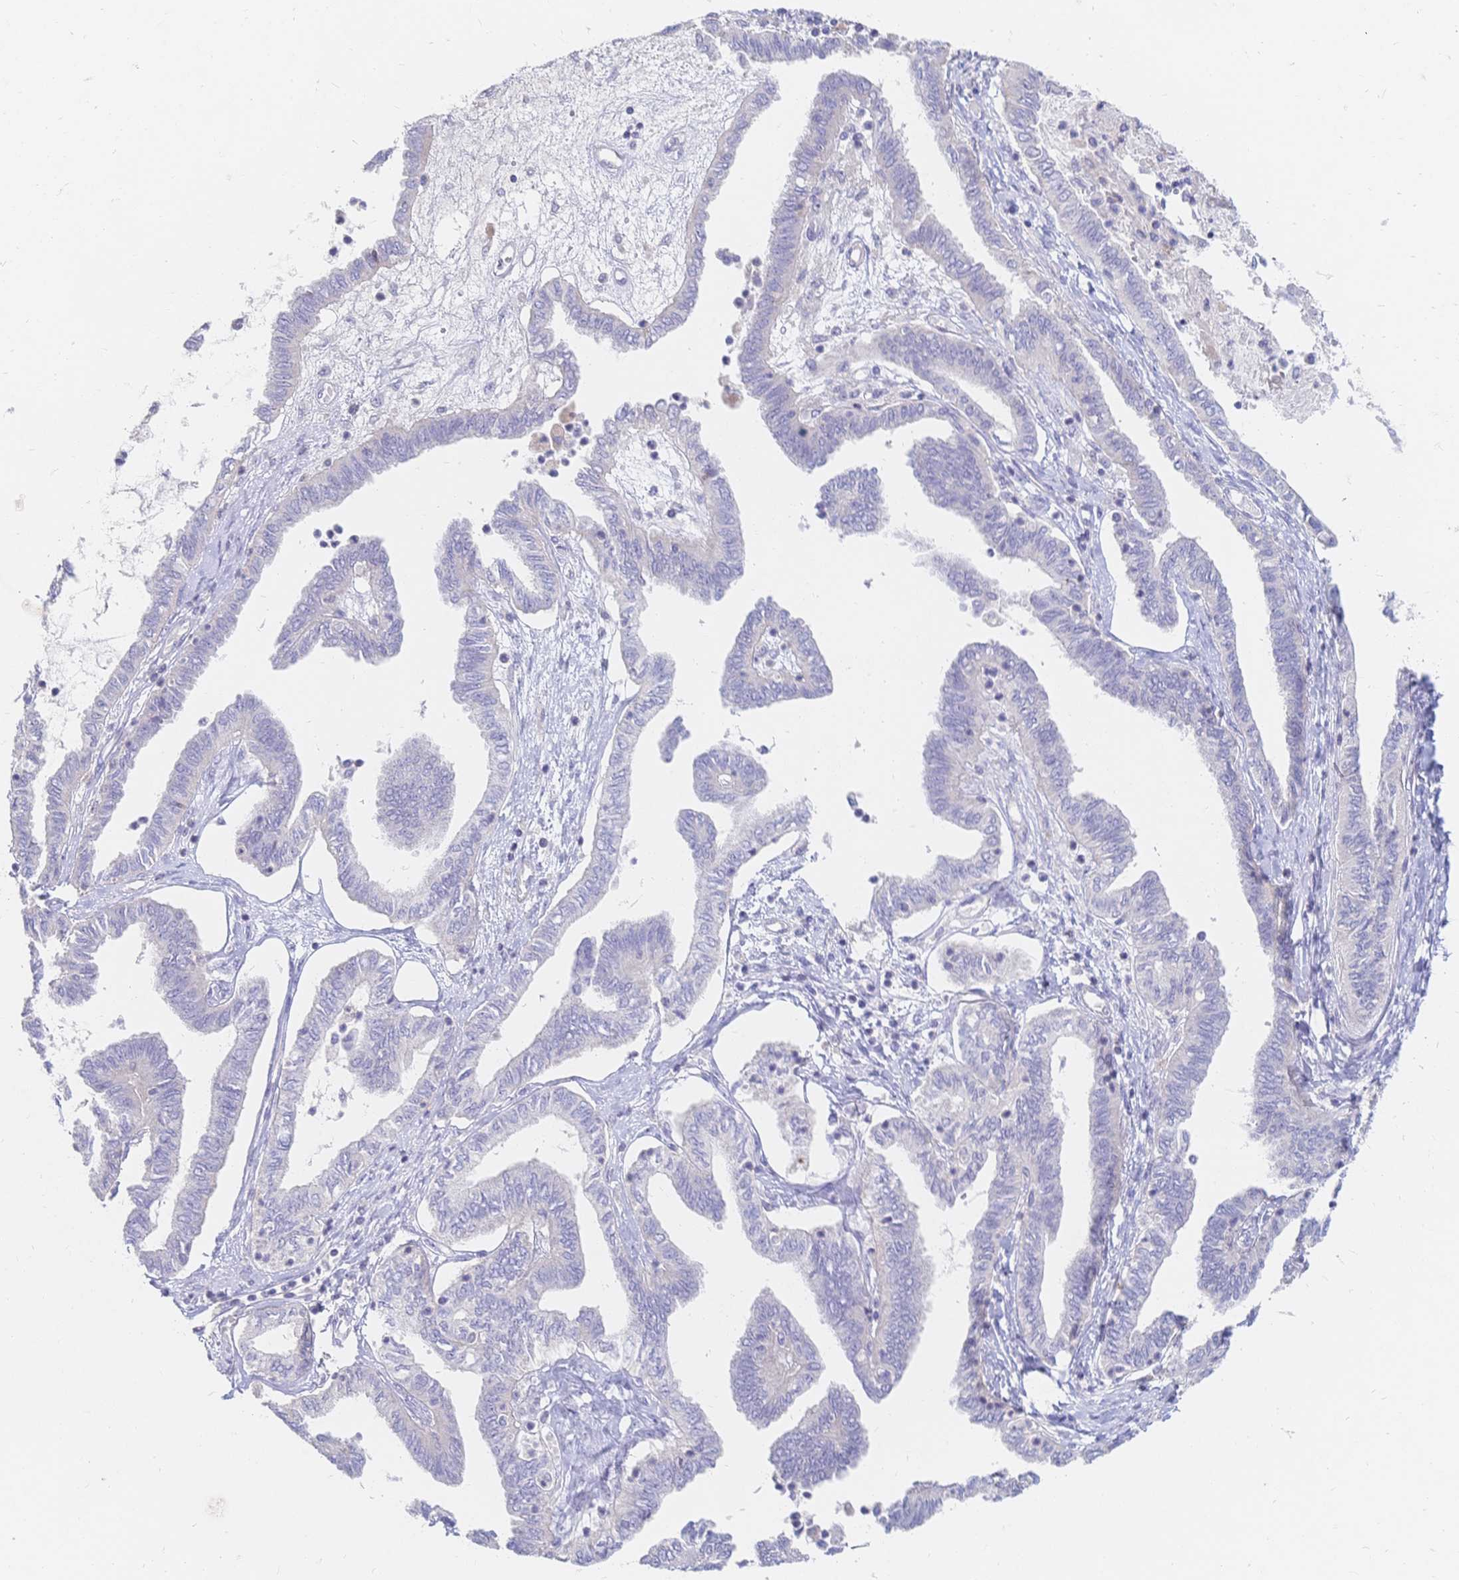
{"staining": {"intensity": "negative", "quantity": "none", "location": "none"}, "tissue": "ovarian cancer", "cell_type": "Tumor cells", "image_type": "cancer", "snomed": [{"axis": "morphology", "description": "Carcinoma, endometroid"}, {"axis": "topography", "description": "Ovary"}], "caption": "A photomicrograph of human ovarian cancer (endometroid carcinoma) is negative for staining in tumor cells.", "gene": "VWC2L", "patient": {"sex": "female", "age": 70}}